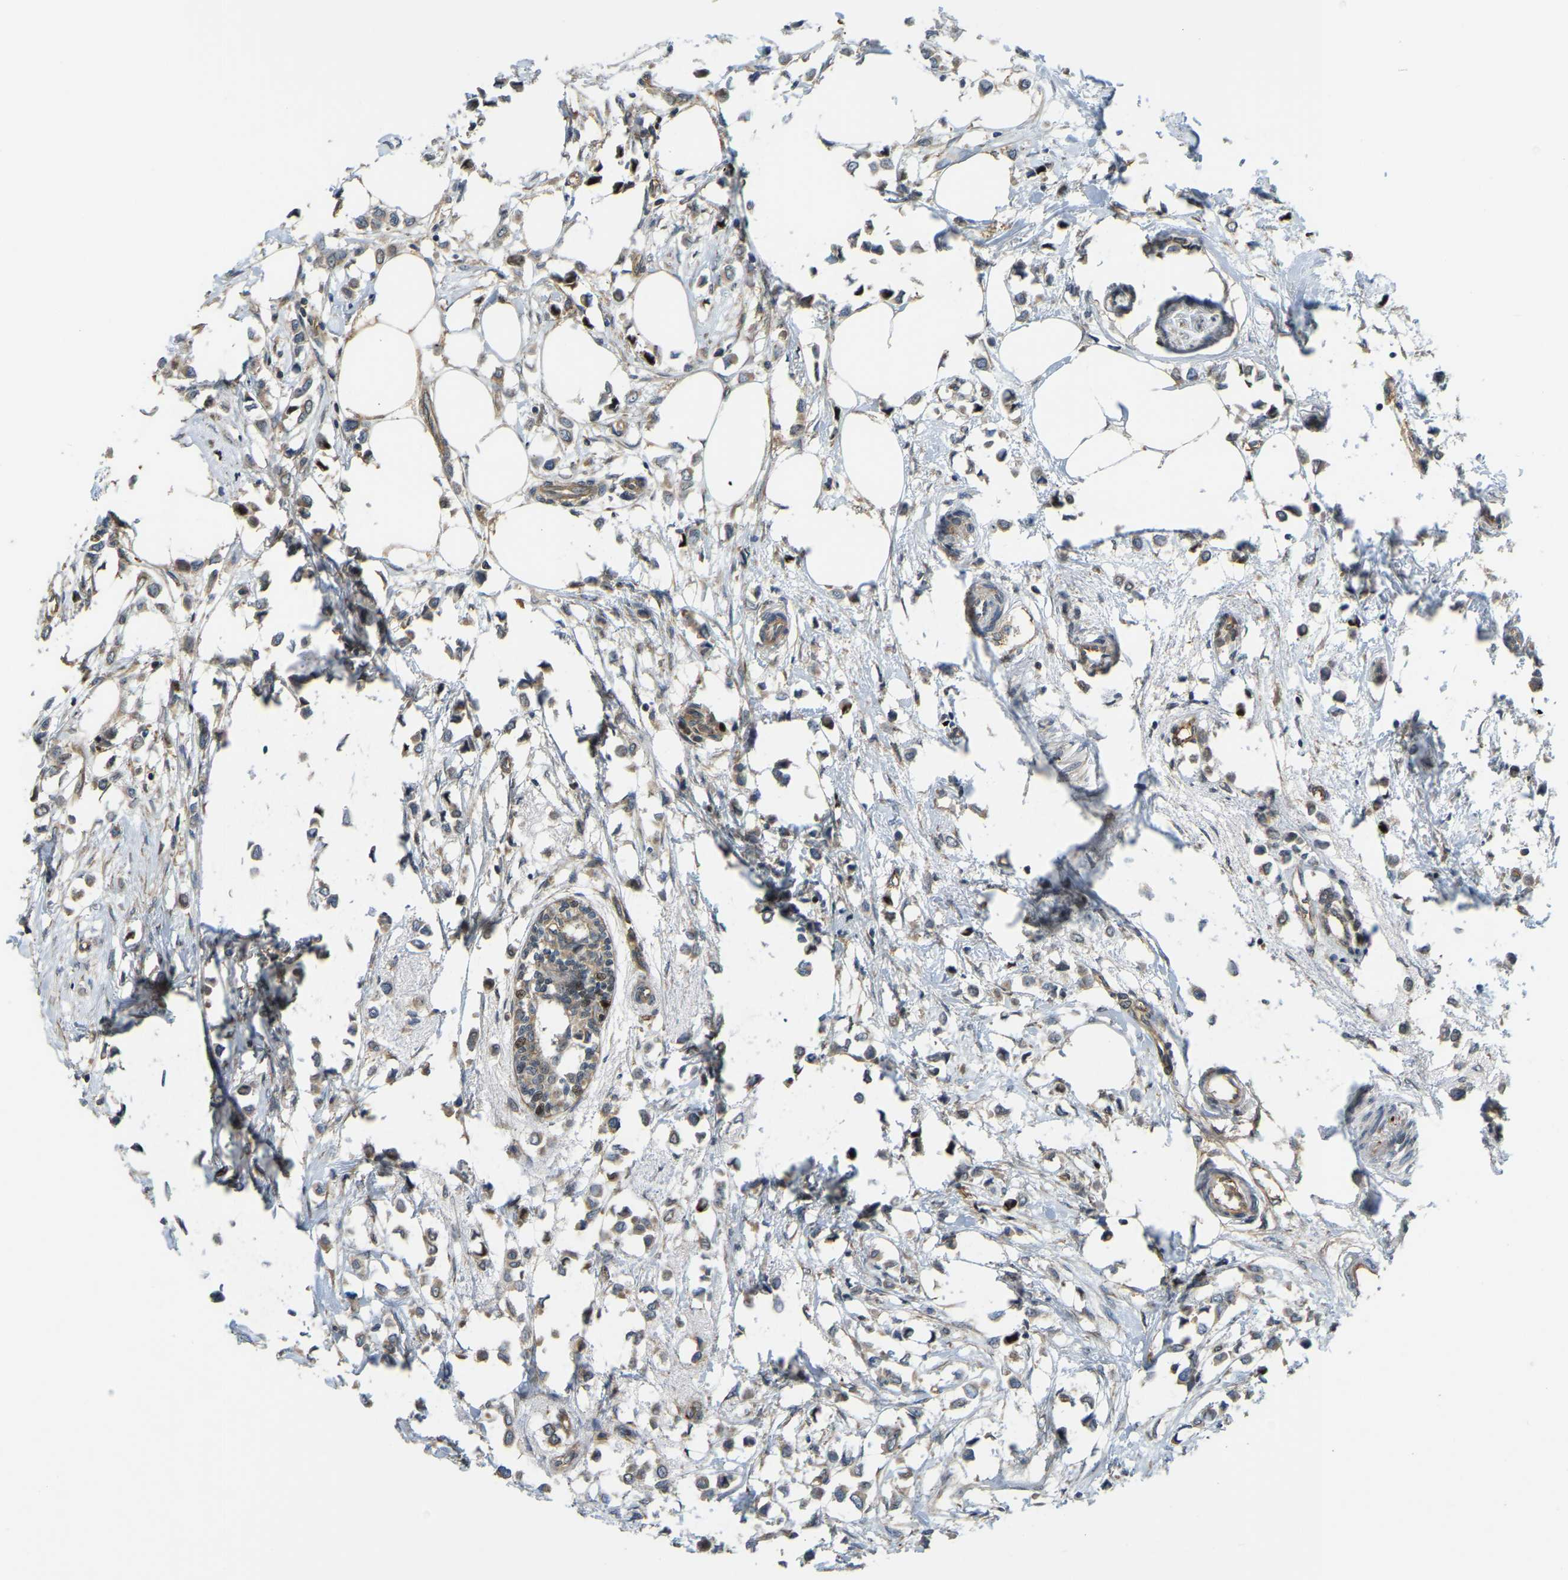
{"staining": {"intensity": "moderate", "quantity": ">75%", "location": "cytoplasmic/membranous"}, "tissue": "breast cancer", "cell_type": "Tumor cells", "image_type": "cancer", "snomed": [{"axis": "morphology", "description": "Lobular carcinoma"}, {"axis": "topography", "description": "Breast"}], "caption": "Tumor cells reveal medium levels of moderate cytoplasmic/membranous staining in approximately >75% of cells in breast cancer. The staining is performed using DAB brown chromogen to label protein expression. The nuclei are counter-stained blue using hematoxylin.", "gene": "C21orf91", "patient": {"sex": "female", "age": 51}}